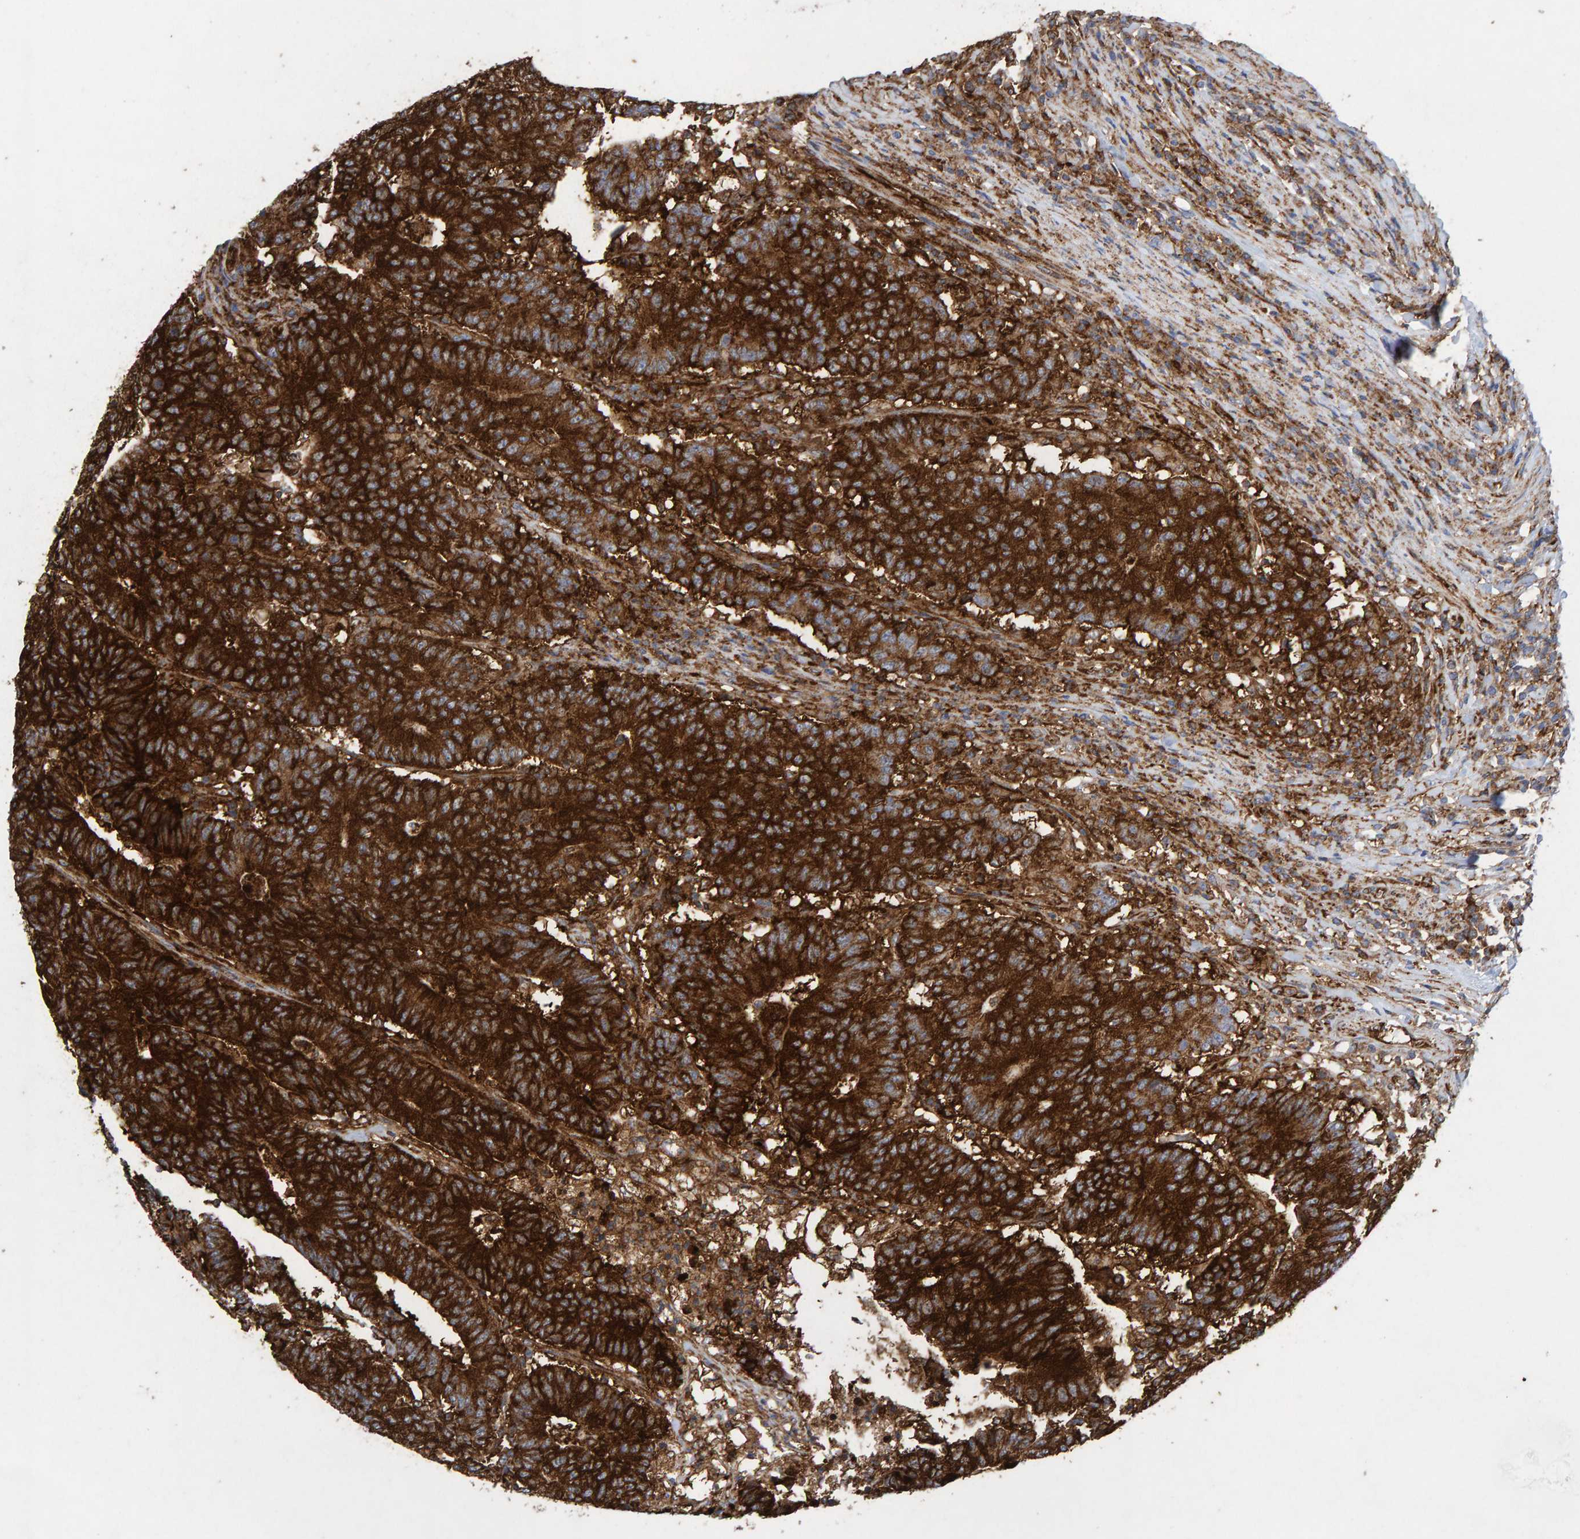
{"staining": {"intensity": "strong", "quantity": ">75%", "location": "cytoplasmic/membranous"}, "tissue": "colorectal cancer", "cell_type": "Tumor cells", "image_type": "cancer", "snomed": [{"axis": "morphology", "description": "Normal tissue, NOS"}, {"axis": "morphology", "description": "Adenocarcinoma, NOS"}, {"axis": "topography", "description": "Colon"}], "caption": "Immunohistochemistry histopathology image of neoplastic tissue: adenocarcinoma (colorectal) stained using immunohistochemistry exhibits high levels of strong protein expression localized specifically in the cytoplasmic/membranous of tumor cells, appearing as a cytoplasmic/membranous brown color.", "gene": "MVP", "patient": {"sex": "female", "age": 75}}